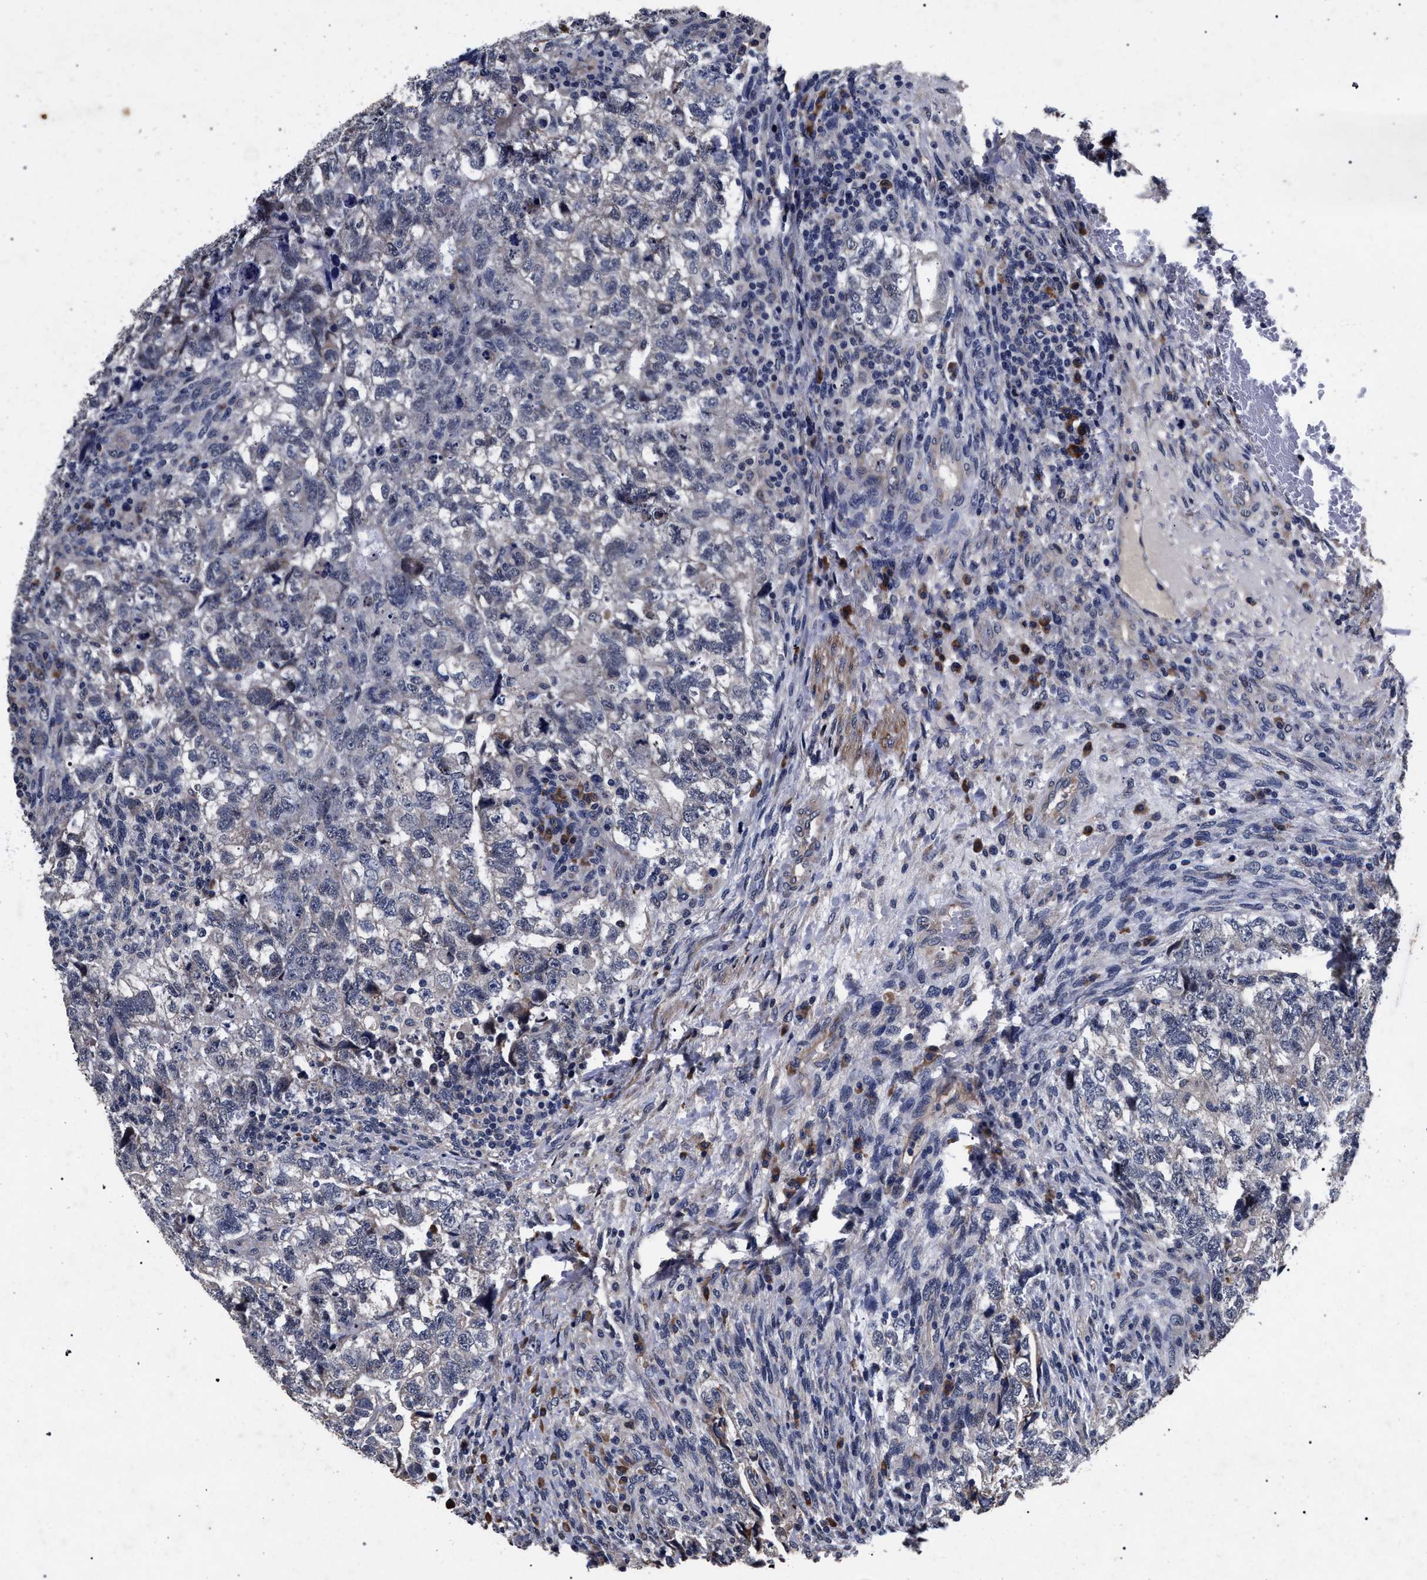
{"staining": {"intensity": "negative", "quantity": "none", "location": "none"}, "tissue": "testis cancer", "cell_type": "Tumor cells", "image_type": "cancer", "snomed": [{"axis": "morphology", "description": "Carcinoma, Embryonal, NOS"}, {"axis": "topography", "description": "Testis"}], "caption": "Tumor cells show no significant positivity in testis cancer.", "gene": "CFAP95", "patient": {"sex": "male", "age": 36}}